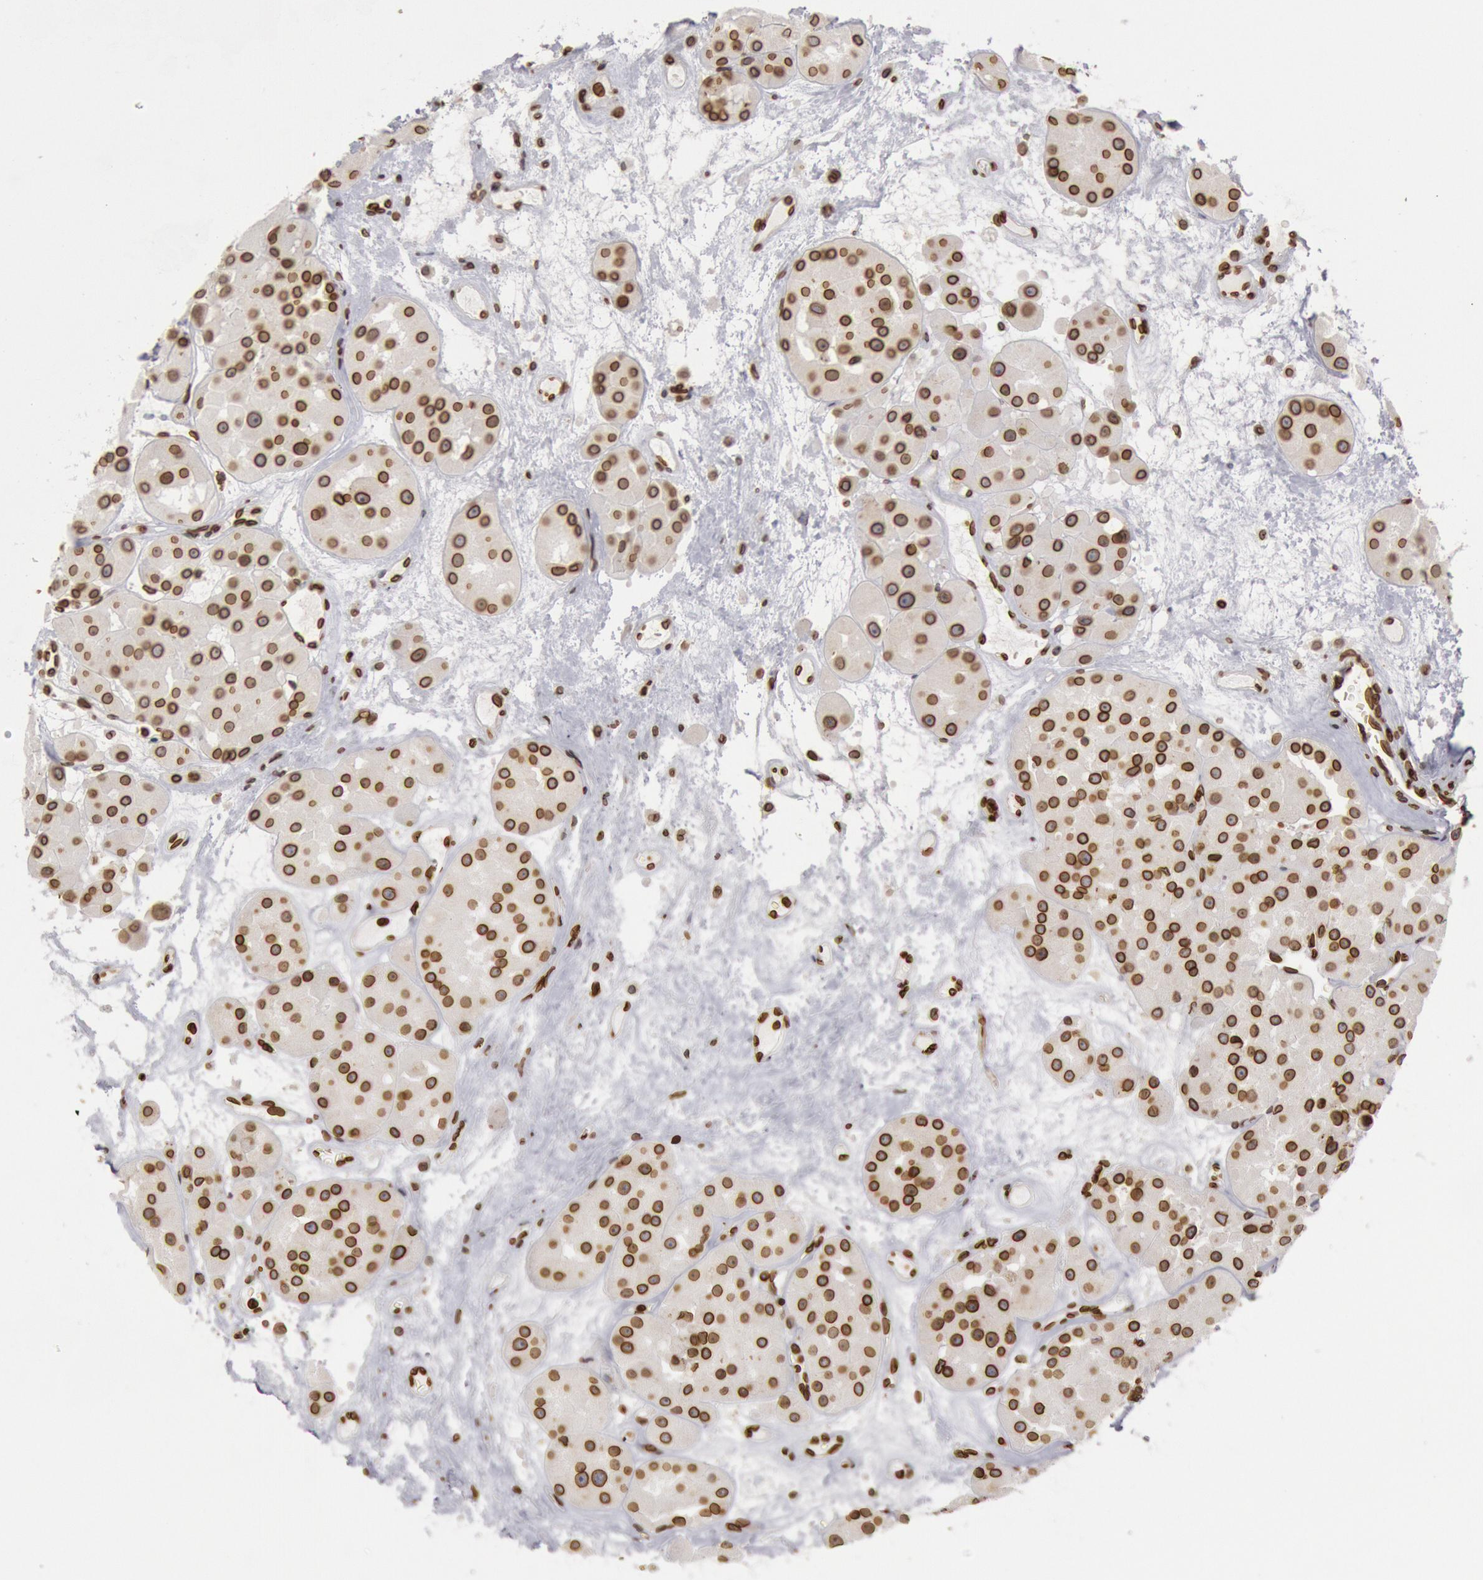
{"staining": {"intensity": "strong", "quantity": ">75%", "location": "cytoplasmic/membranous,nuclear"}, "tissue": "renal cancer", "cell_type": "Tumor cells", "image_type": "cancer", "snomed": [{"axis": "morphology", "description": "Adenocarcinoma, uncertain malignant potential"}, {"axis": "topography", "description": "Kidney"}], "caption": "Immunohistochemistry (IHC) histopathology image of neoplastic tissue: human renal cancer (adenocarcinoma,  uncertain malignant potential) stained using IHC displays high levels of strong protein expression localized specifically in the cytoplasmic/membranous and nuclear of tumor cells, appearing as a cytoplasmic/membranous and nuclear brown color.", "gene": "SUN2", "patient": {"sex": "male", "age": 63}}